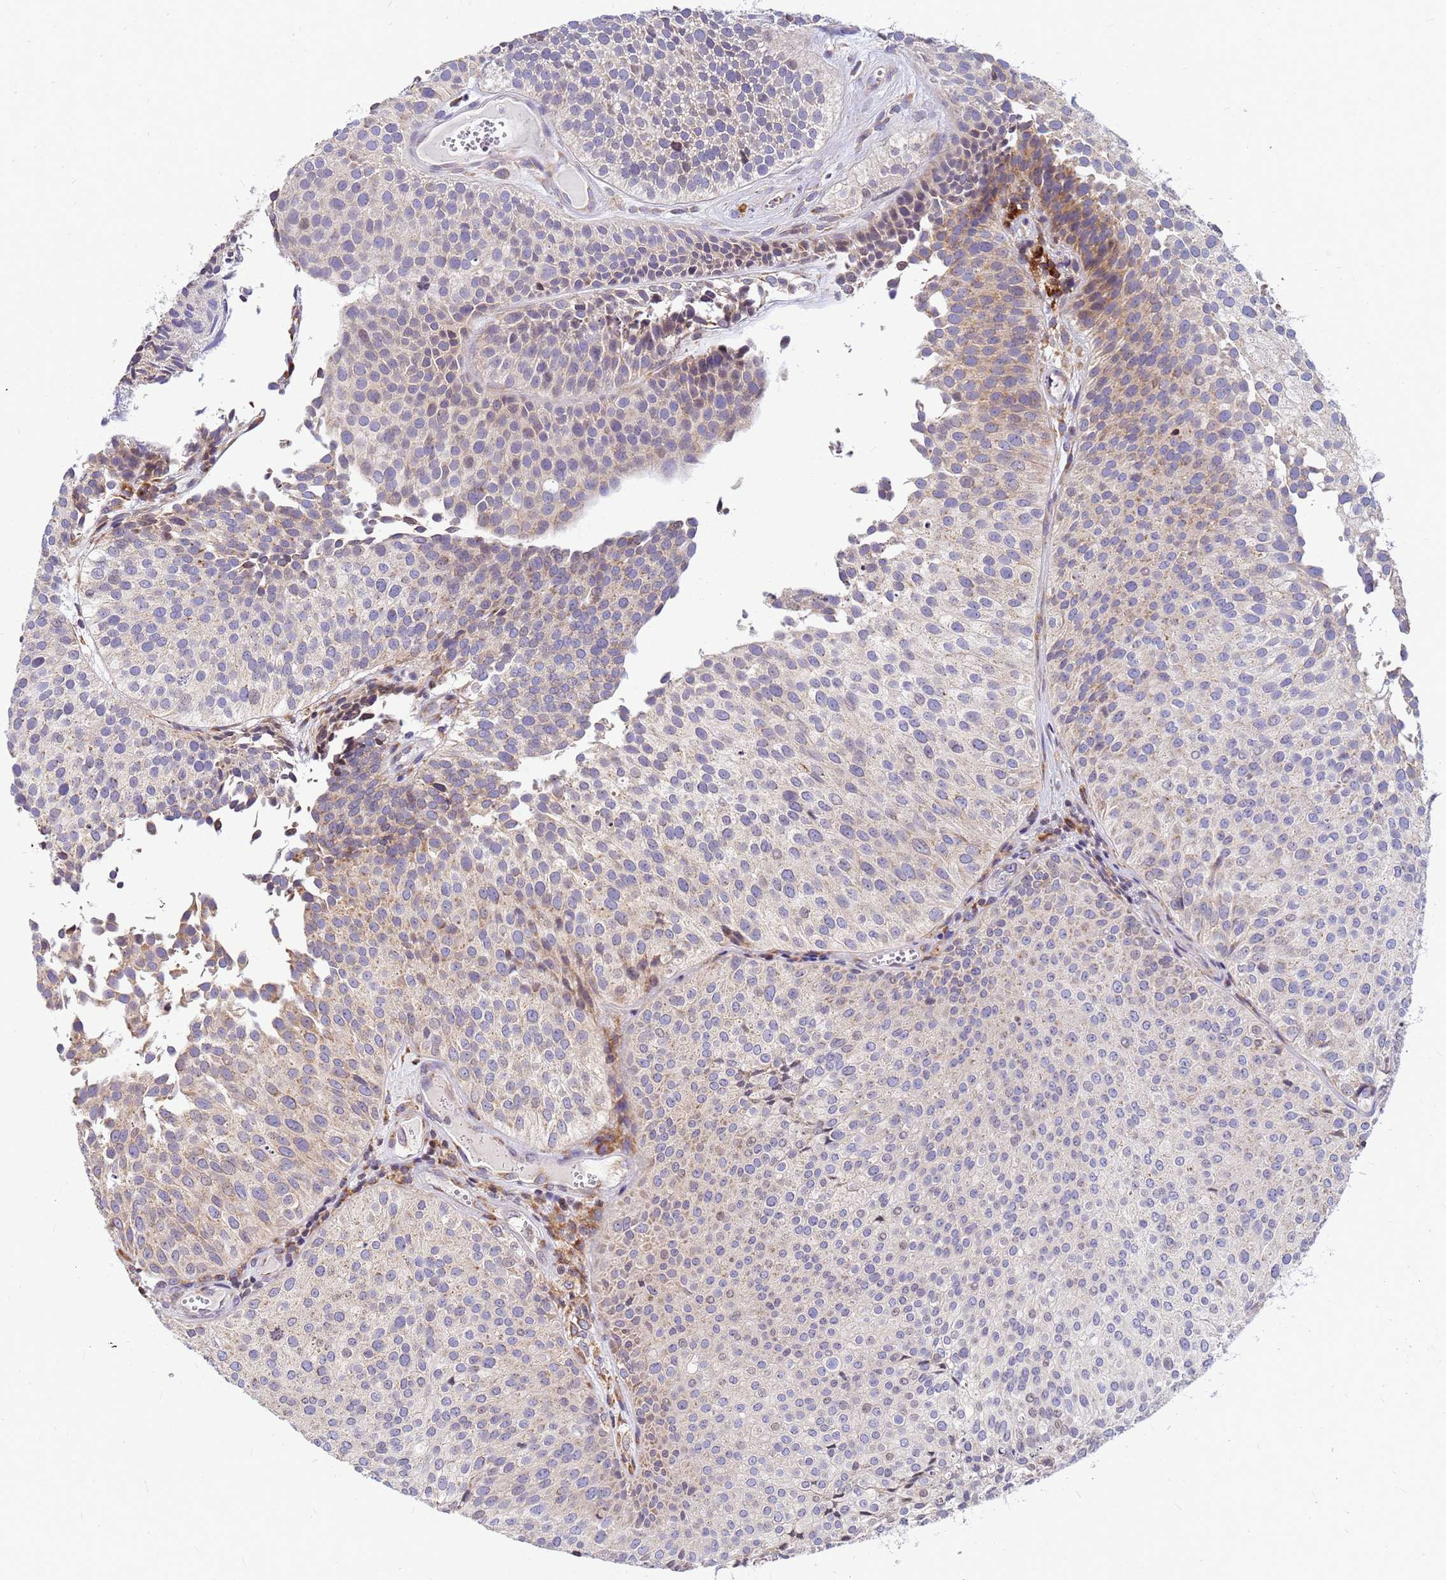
{"staining": {"intensity": "weak", "quantity": "<25%", "location": "cytoplasmic/membranous"}, "tissue": "urothelial cancer", "cell_type": "Tumor cells", "image_type": "cancer", "snomed": [{"axis": "morphology", "description": "Urothelial carcinoma, Low grade"}, {"axis": "topography", "description": "Urinary bladder"}], "caption": "A photomicrograph of urothelial cancer stained for a protein shows no brown staining in tumor cells.", "gene": "SSR4", "patient": {"sex": "male", "age": 84}}